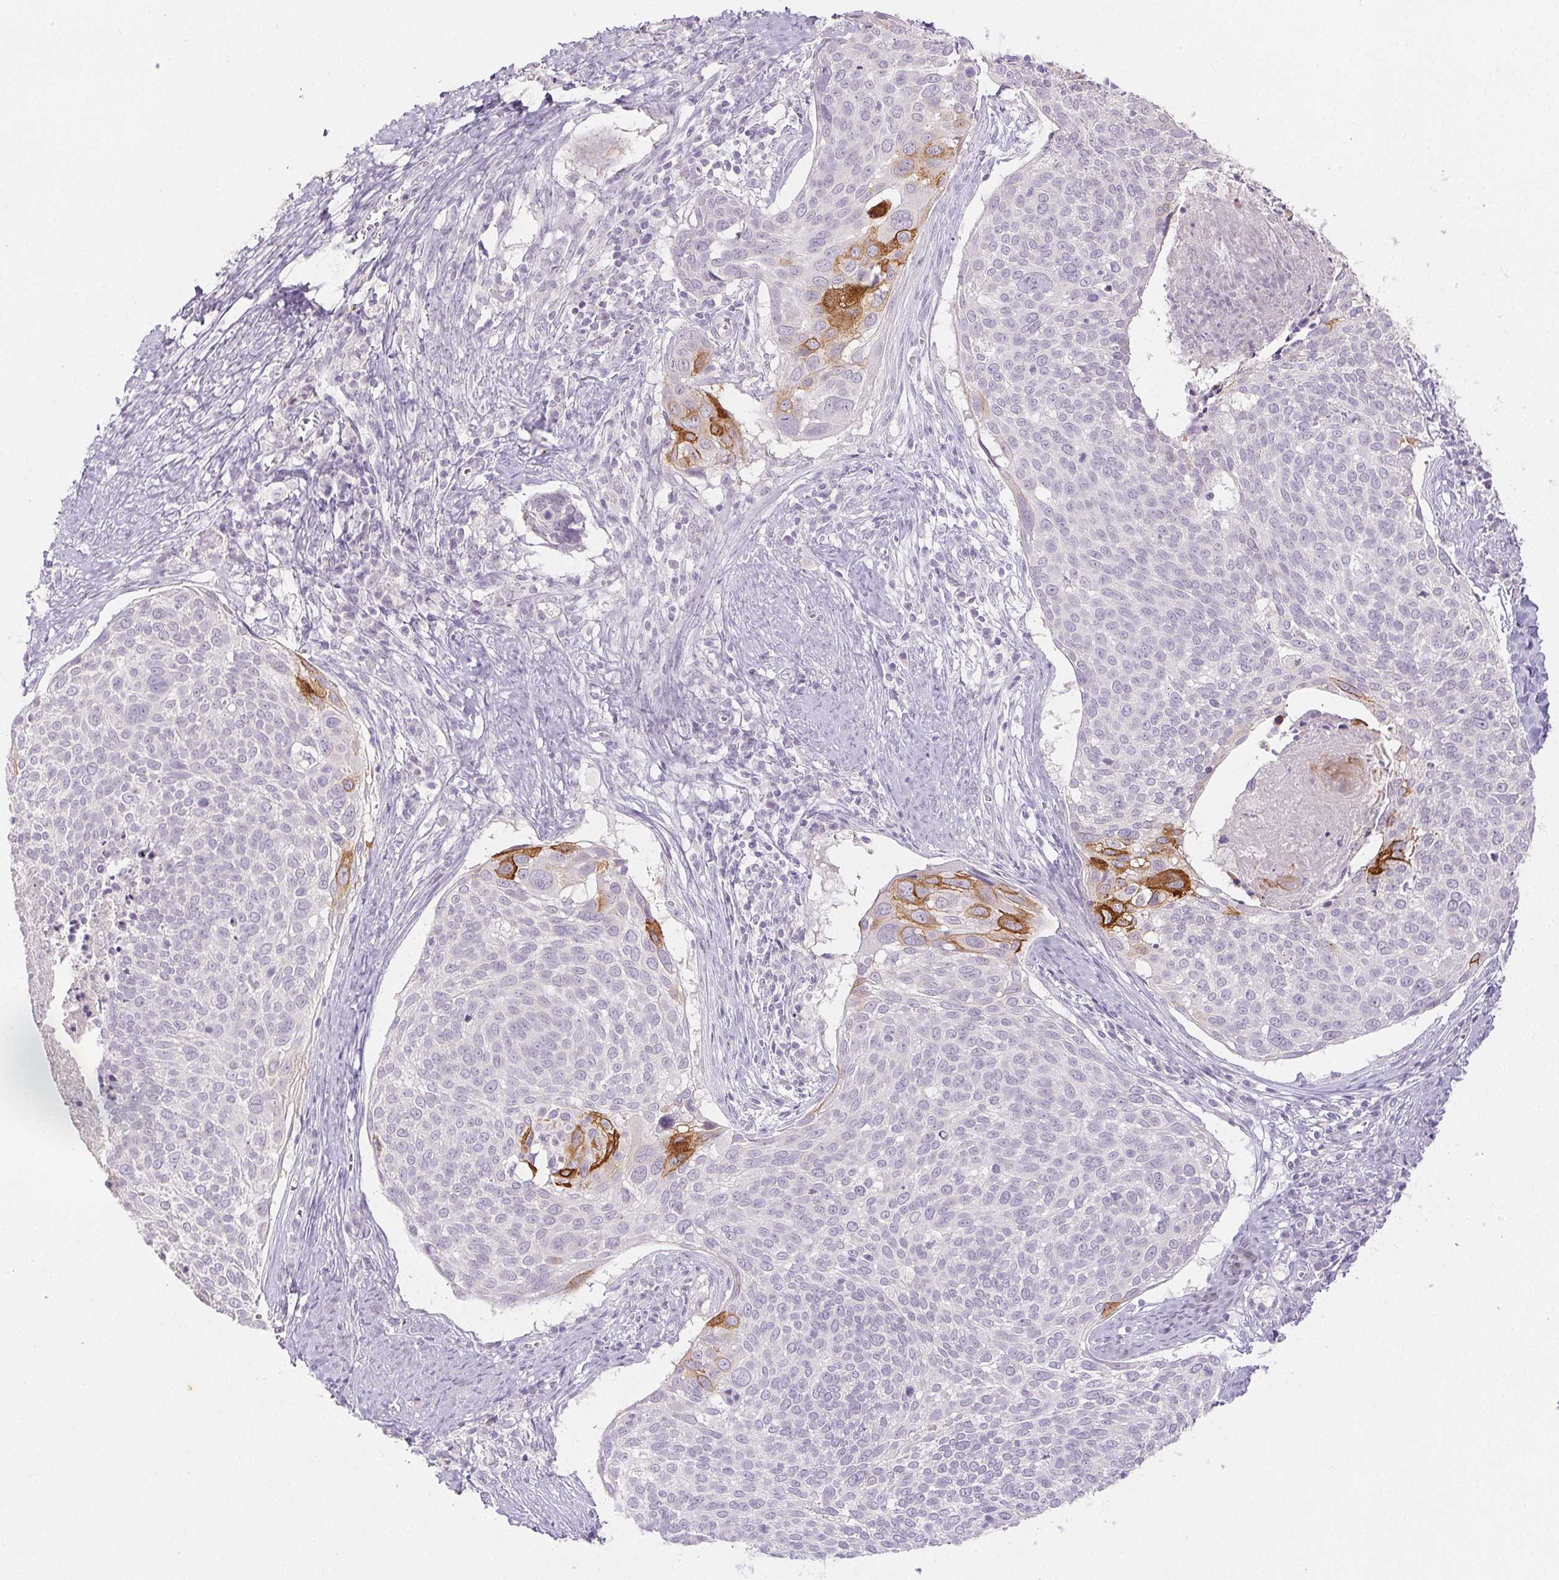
{"staining": {"intensity": "moderate", "quantity": "<25%", "location": "cytoplasmic/membranous"}, "tissue": "cervical cancer", "cell_type": "Tumor cells", "image_type": "cancer", "snomed": [{"axis": "morphology", "description": "Squamous cell carcinoma, NOS"}, {"axis": "topography", "description": "Cervix"}], "caption": "Immunohistochemistry staining of cervical cancer, which shows low levels of moderate cytoplasmic/membranous positivity in approximately <25% of tumor cells indicating moderate cytoplasmic/membranous protein positivity. The staining was performed using DAB (brown) for protein detection and nuclei were counterstained in hematoxylin (blue).", "gene": "PI3", "patient": {"sex": "female", "age": 39}}